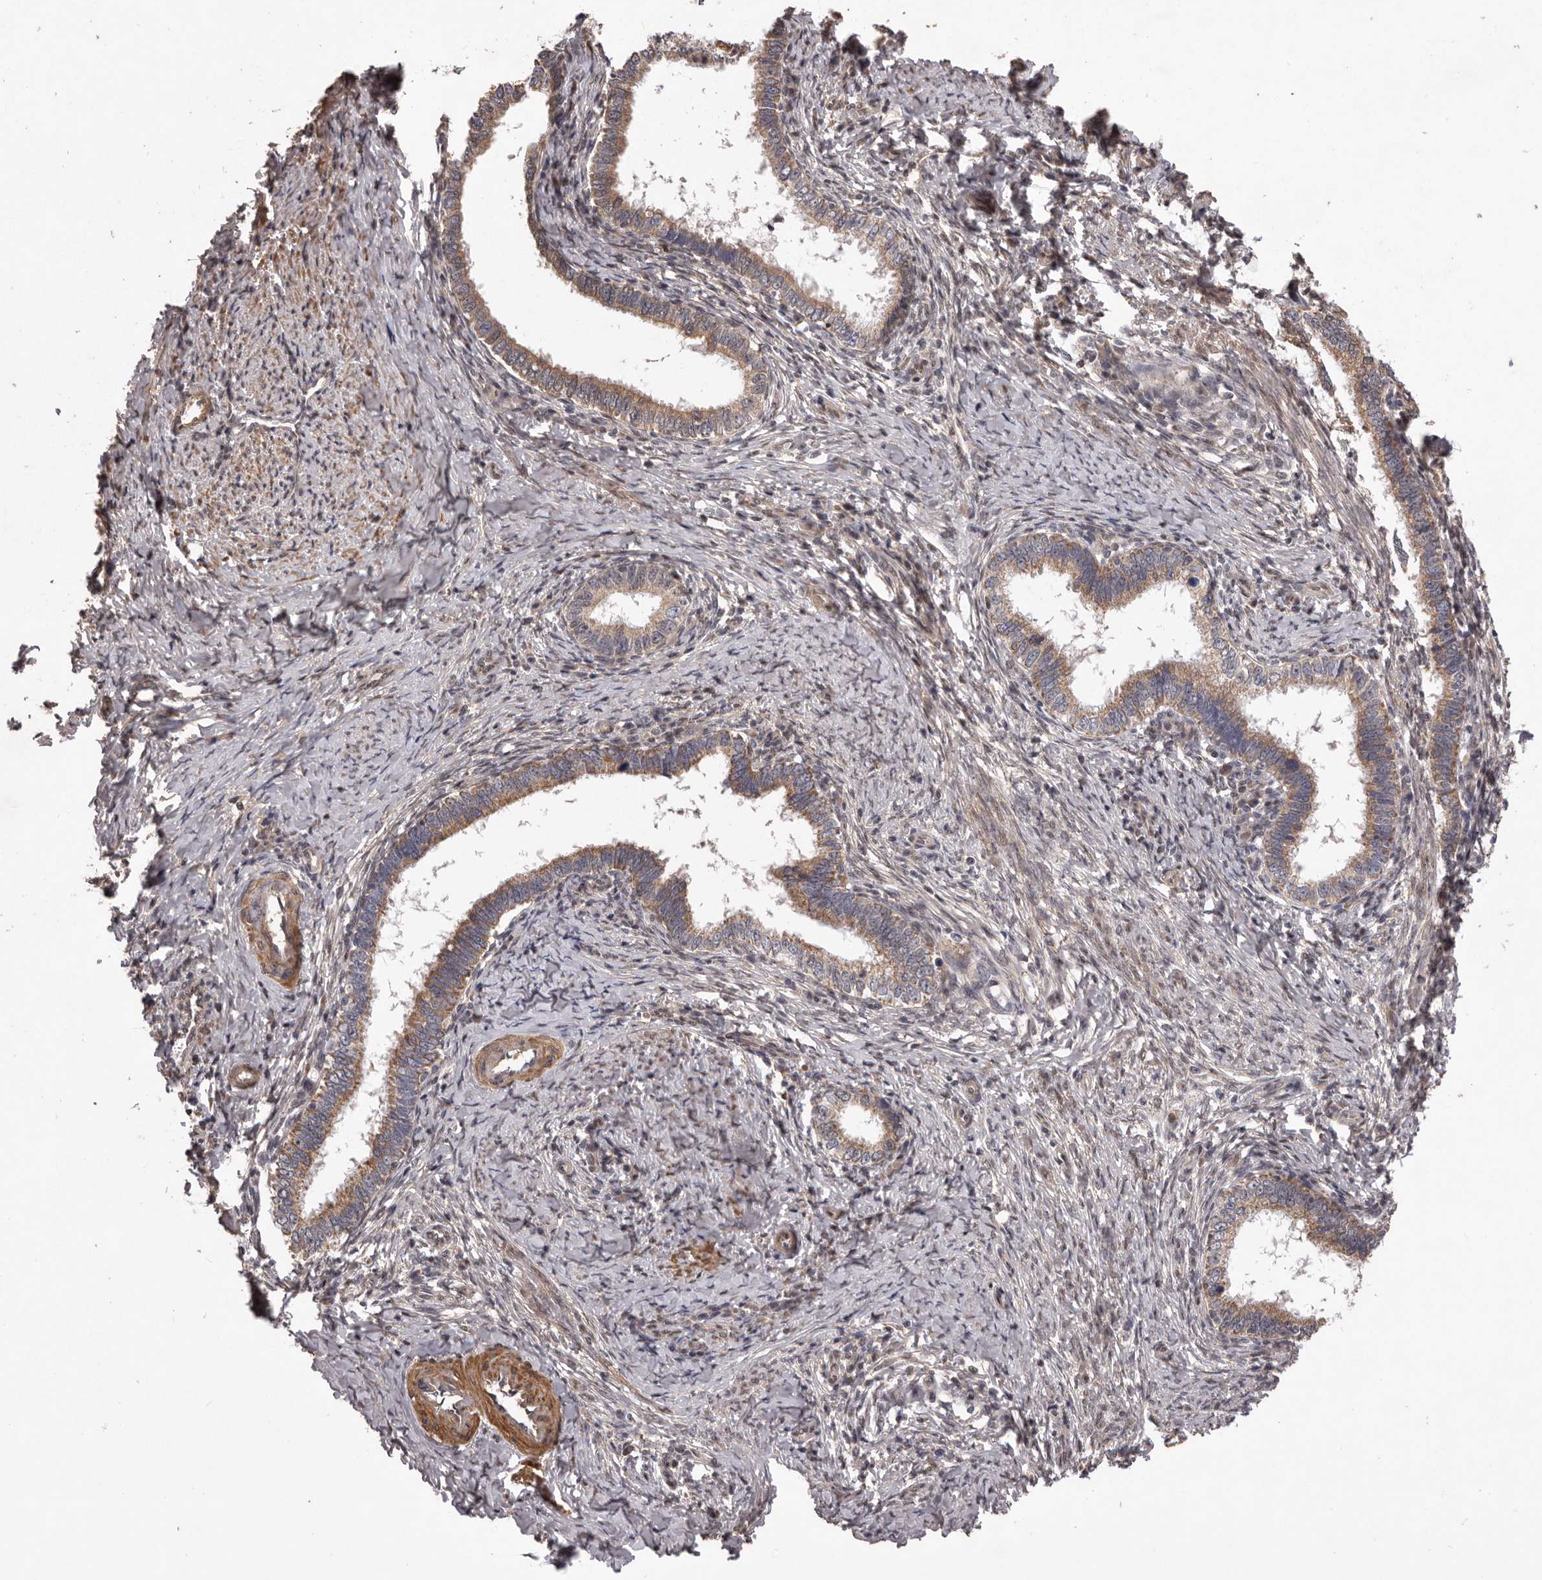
{"staining": {"intensity": "moderate", "quantity": ">75%", "location": "cytoplasmic/membranous"}, "tissue": "cervical cancer", "cell_type": "Tumor cells", "image_type": "cancer", "snomed": [{"axis": "morphology", "description": "Adenocarcinoma, NOS"}, {"axis": "topography", "description": "Cervix"}], "caption": "This is a micrograph of immunohistochemistry (IHC) staining of cervical cancer, which shows moderate expression in the cytoplasmic/membranous of tumor cells.", "gene": "CELF3", "patient": {"sex": "female", "age": 36}}